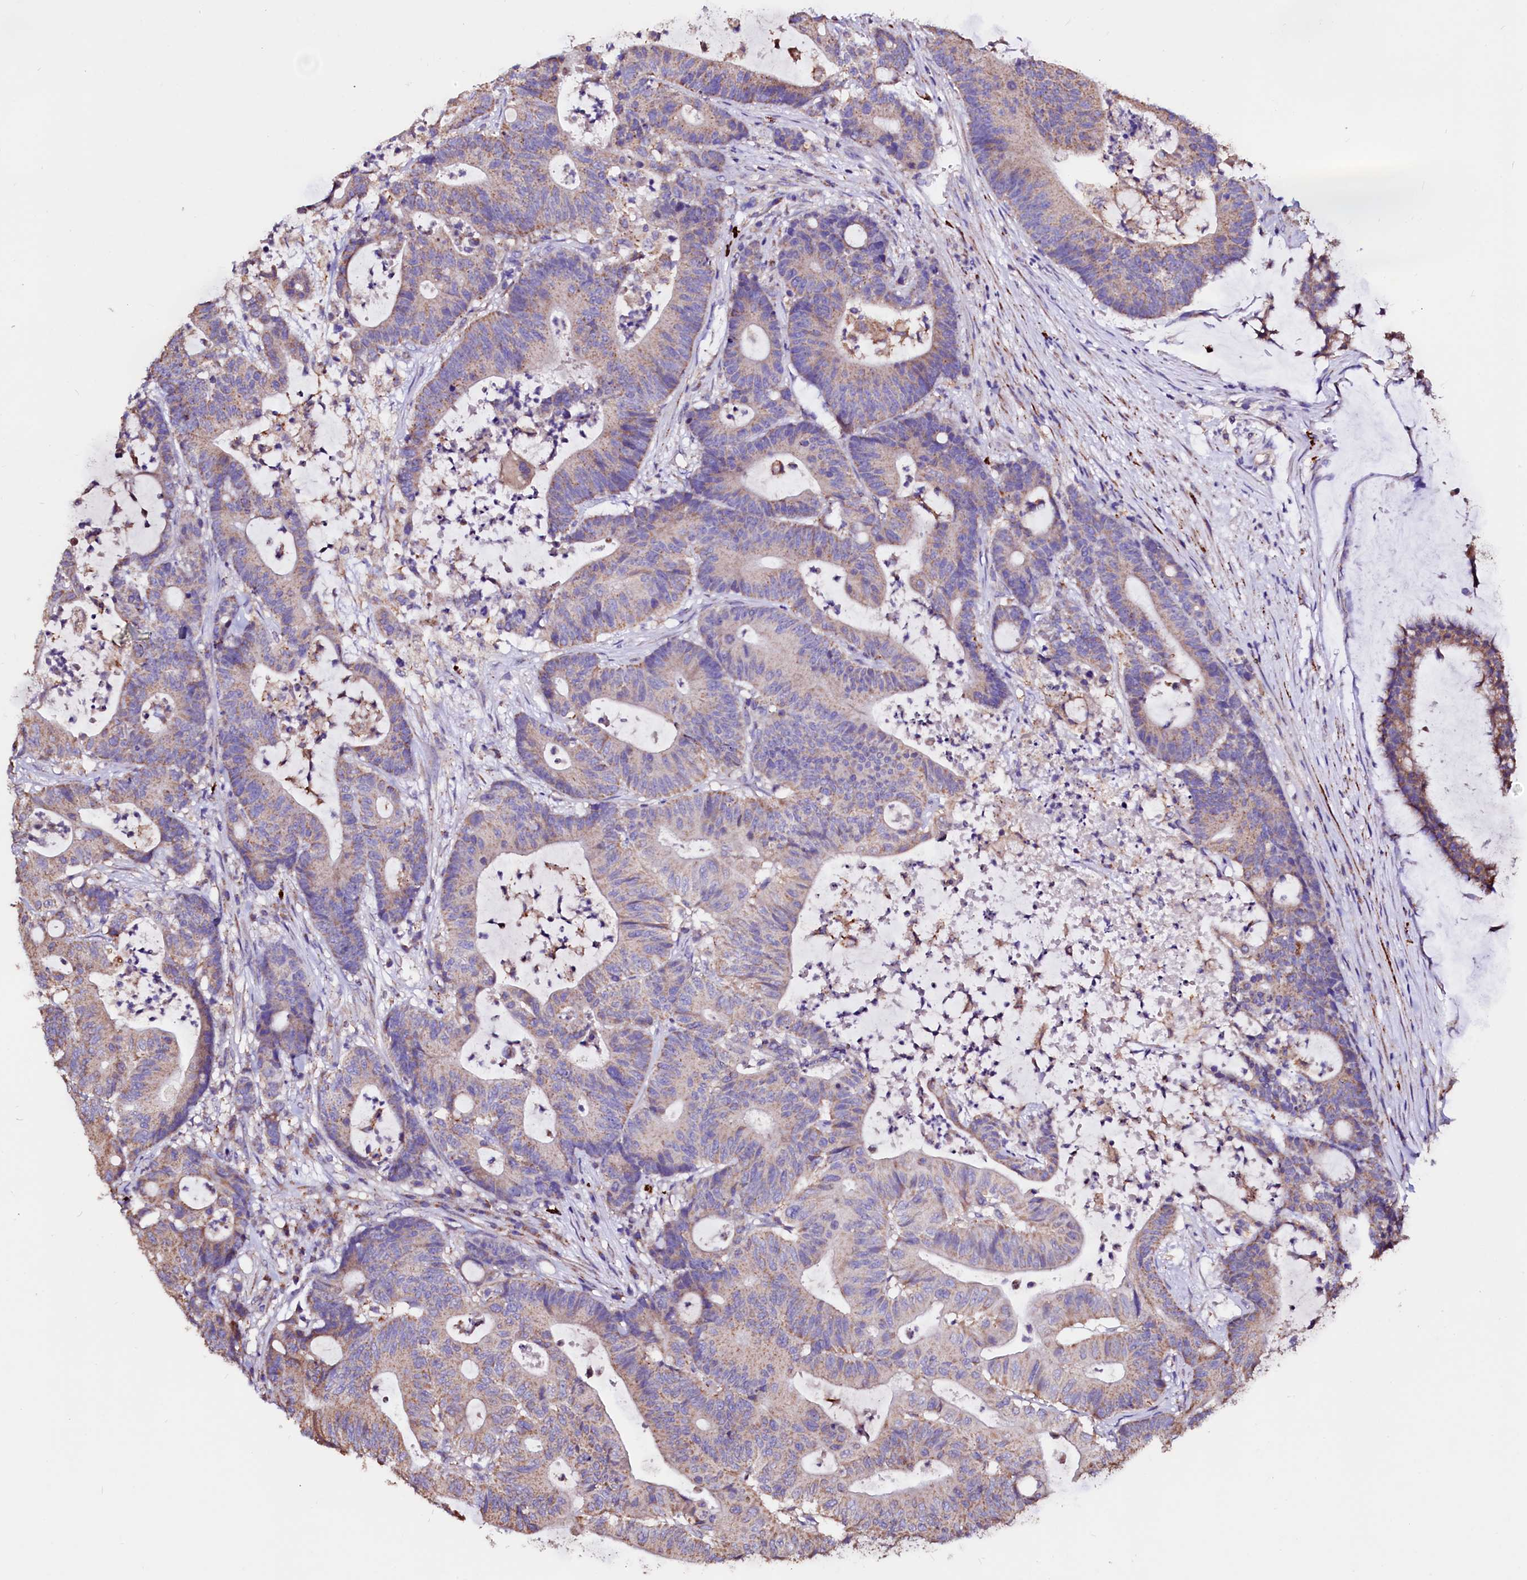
{"staining": {"intensity": "moderate", "quantity": "25%-75%", "location": "cytoplasmic/membranous"}, "tissue": "colorectal cancer", "cell_type": "Tumor cells", "image_type": "cancer", "snomed": [{"axis": "morphology", "description": "Adenocarcinoma, NOS"}, {"axis": "topography", "description": "Colon"}], "caption": "IHC (DAB (3,3'-diaminobenzidine)) staining of human adenocarcinoma (colorectal) displays moderate cytoplasmic/membranous protein positivity in about 25%-75% of tumor cells.", "gene": "MAOB", "patient": {"sex": "female", "age": 84}}